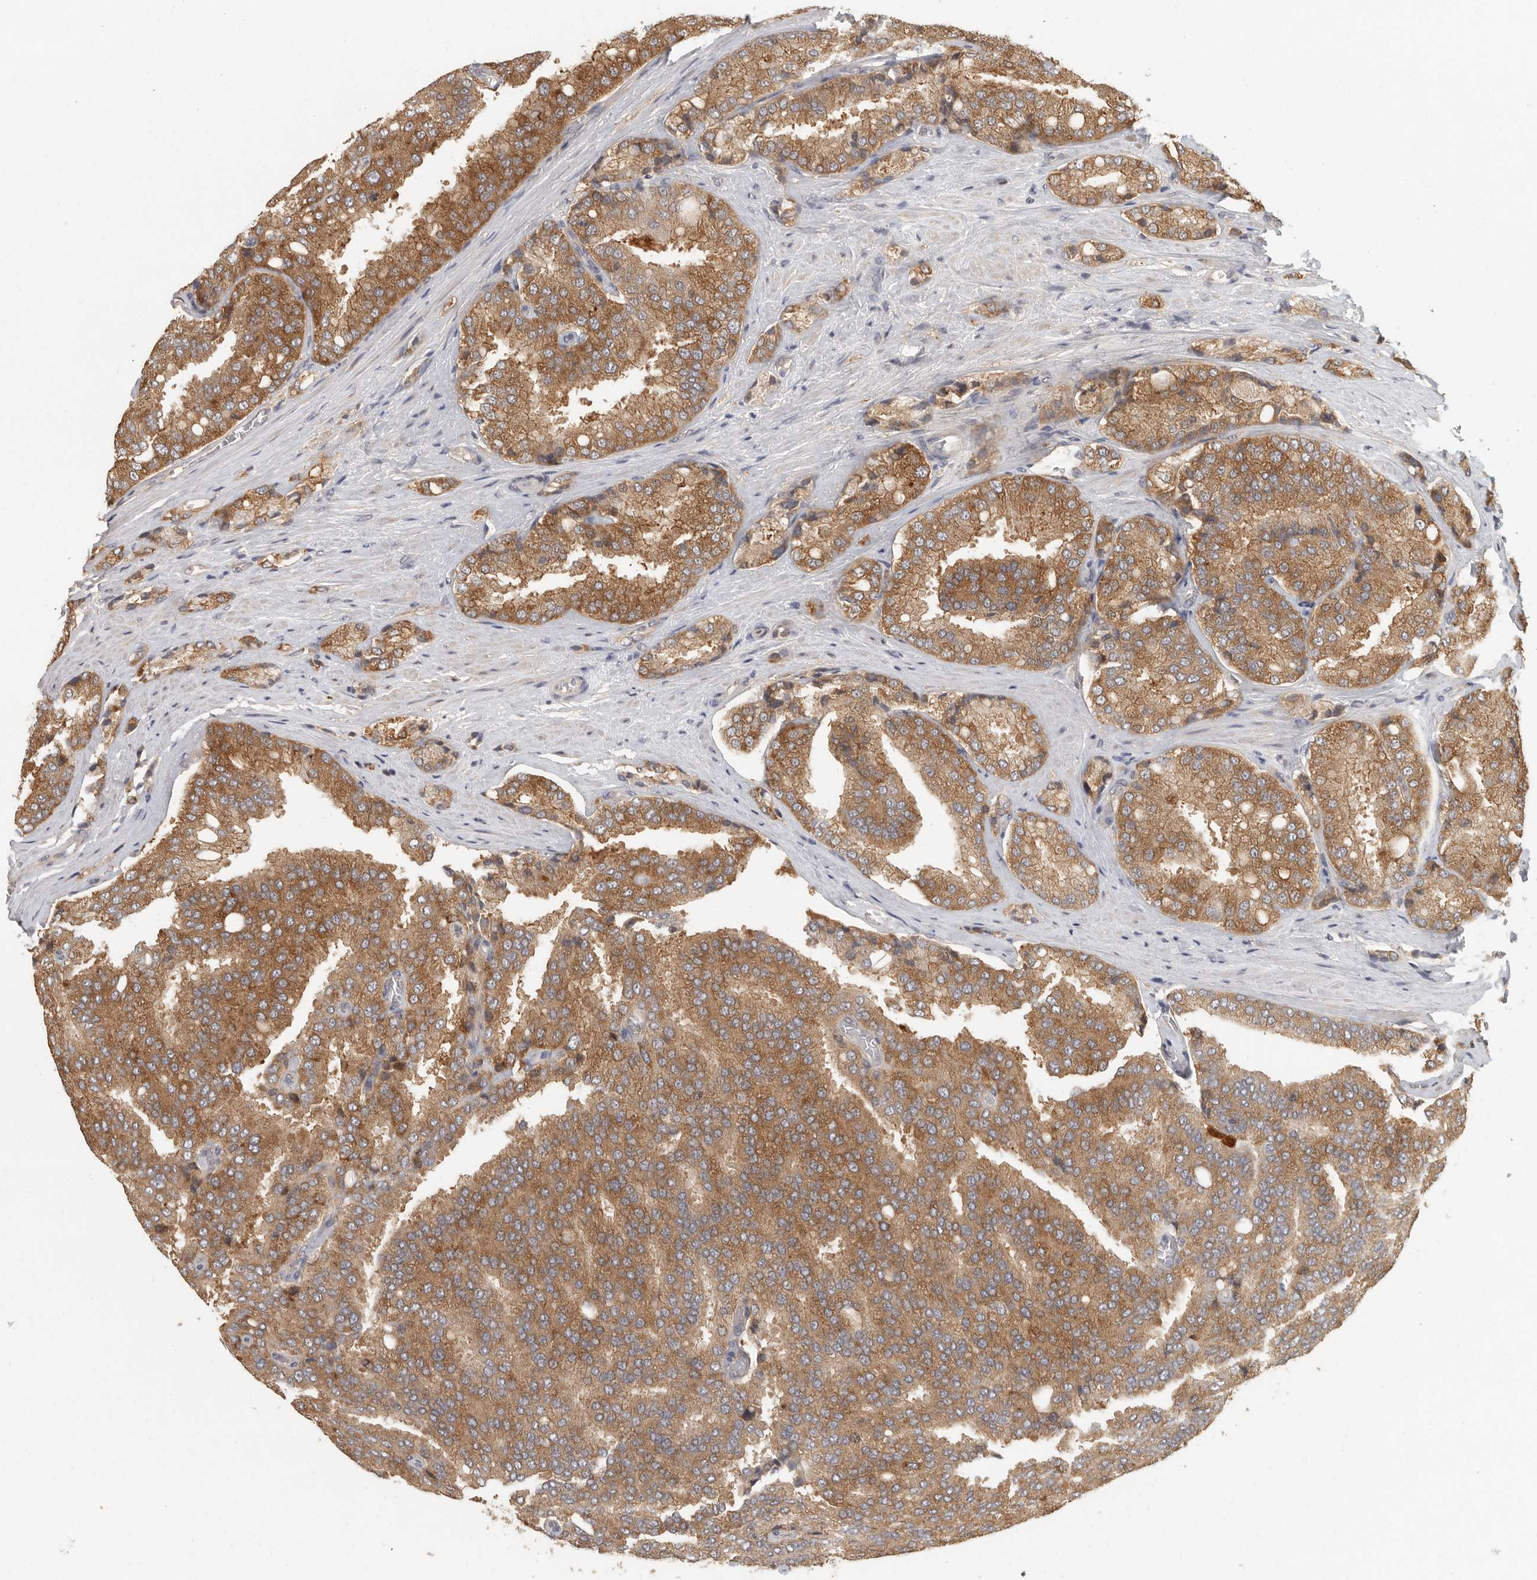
{"staining": {"intensity": "moderate", "quantity": ">75%", "location": "cytoplasmic/membranous"}, "tissue": "prostate cancer", "cell_type": "Tumor cells", "image_type": "cancer", "snomed": [{"axis": "morphology", "description": "Adenocarcinoma, High grade"}, {"axis": "topography", "description": "Prostate"}], "caption": "Brown immunohistochemical staining in prostate cancer shows moderate cytoplasmic/membranous staining in about >75% of tumor cells. The staining is performed using DAB (3,3'-diaminobenzidine) brown chromogen to label protein expression. The nuclei are counter-stained blue using hematoxylin.", "gene": "BAIAP2", "patient": {"sex": "male", "age": 50}}